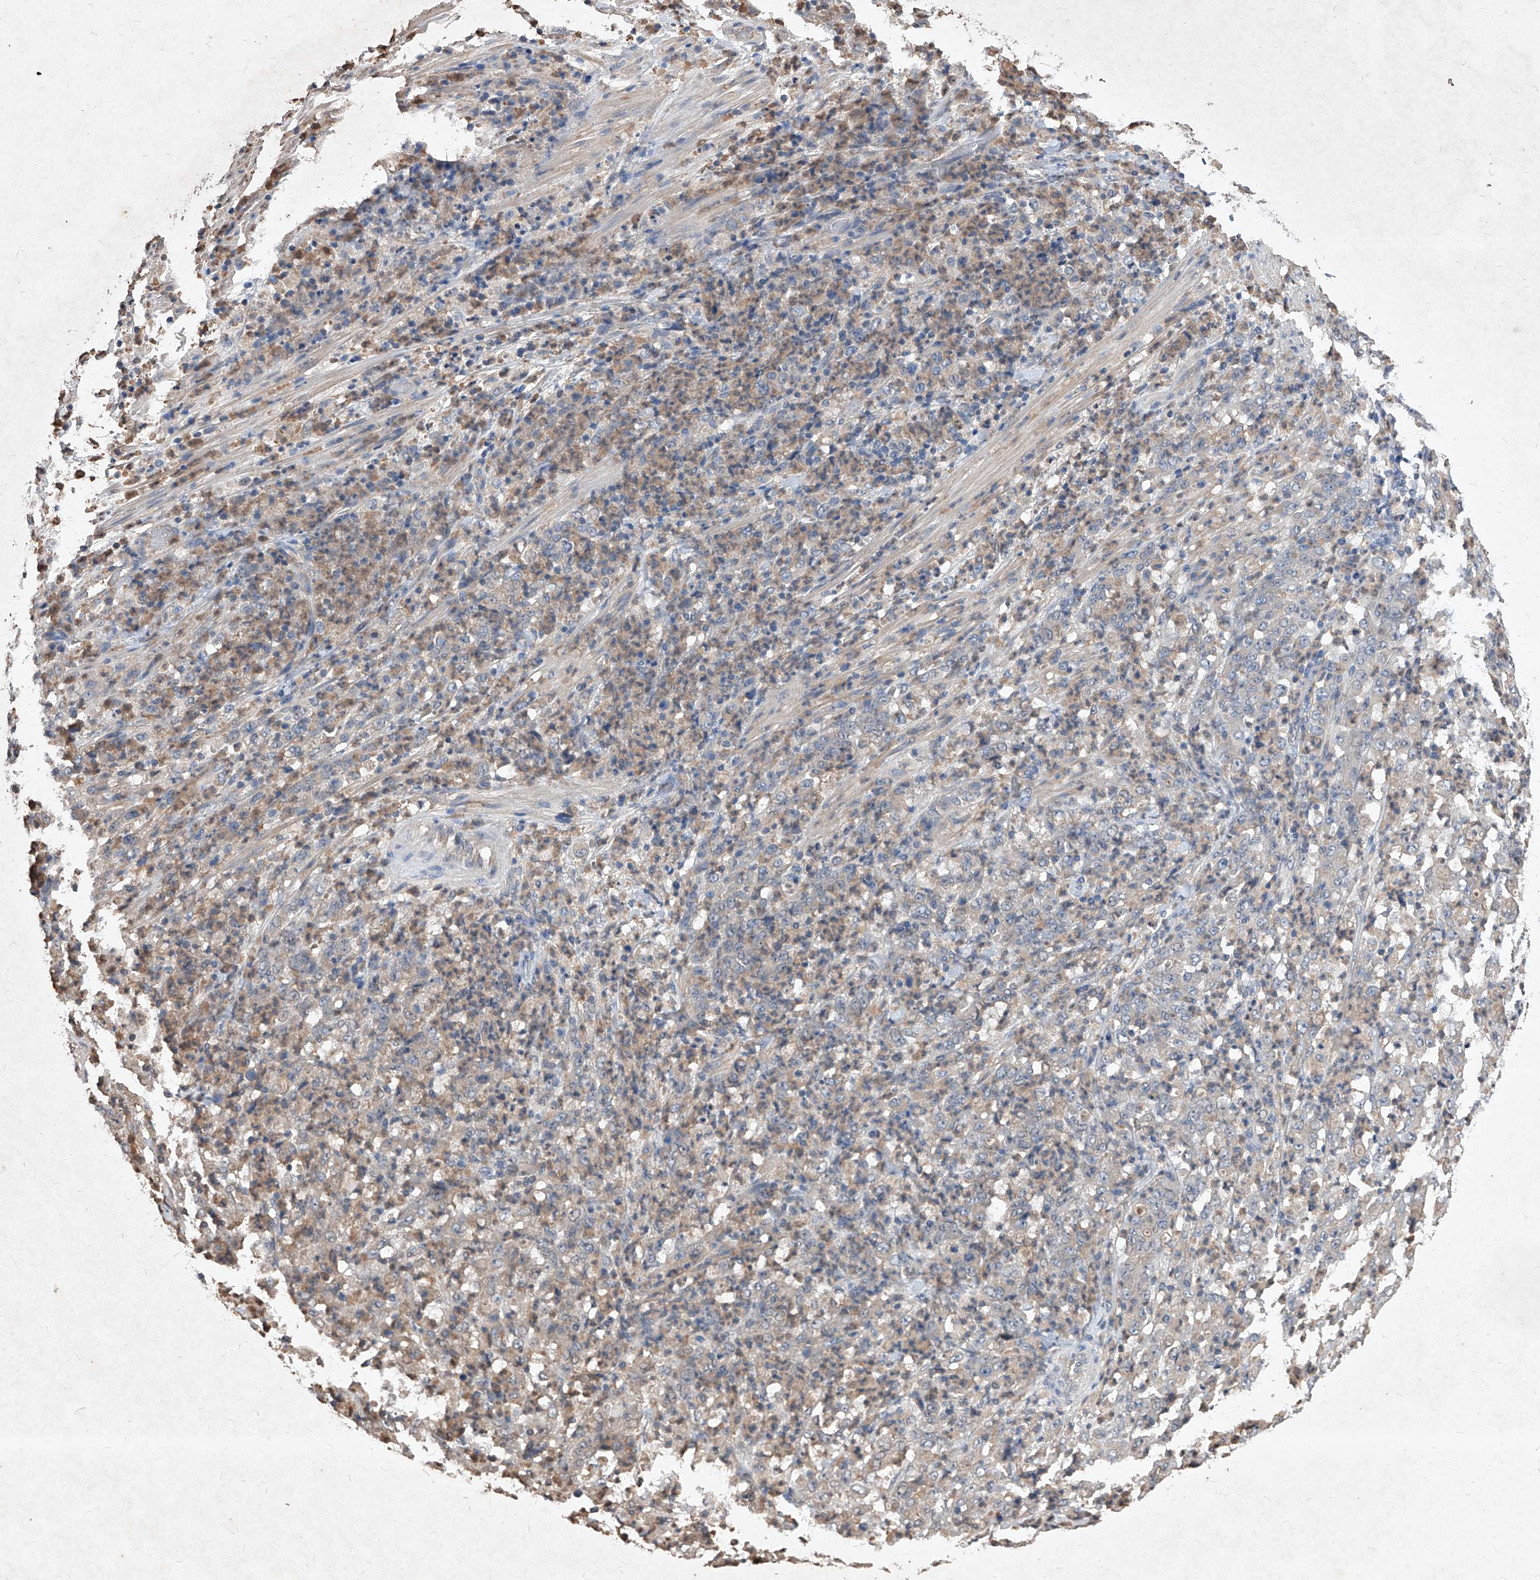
{"staining": {"intensity": "negative", "quantity": "none", "location": "none"}, "tissue": "stomach cancer", "cell_type": "Tumor cells", "image_type": "cancer", "snomed": [{"axis": "morphology", "description": "Adenocarcinoma, NOS"}, {"axis": "topography", "description": "Stomach, lower"}], "caption": "Tumor cells are negative for protein expression in human stomach cancer (adenocarcinoma).", "gene": "SYNGR1", "patient": {"sex": "female", "age": 71}}